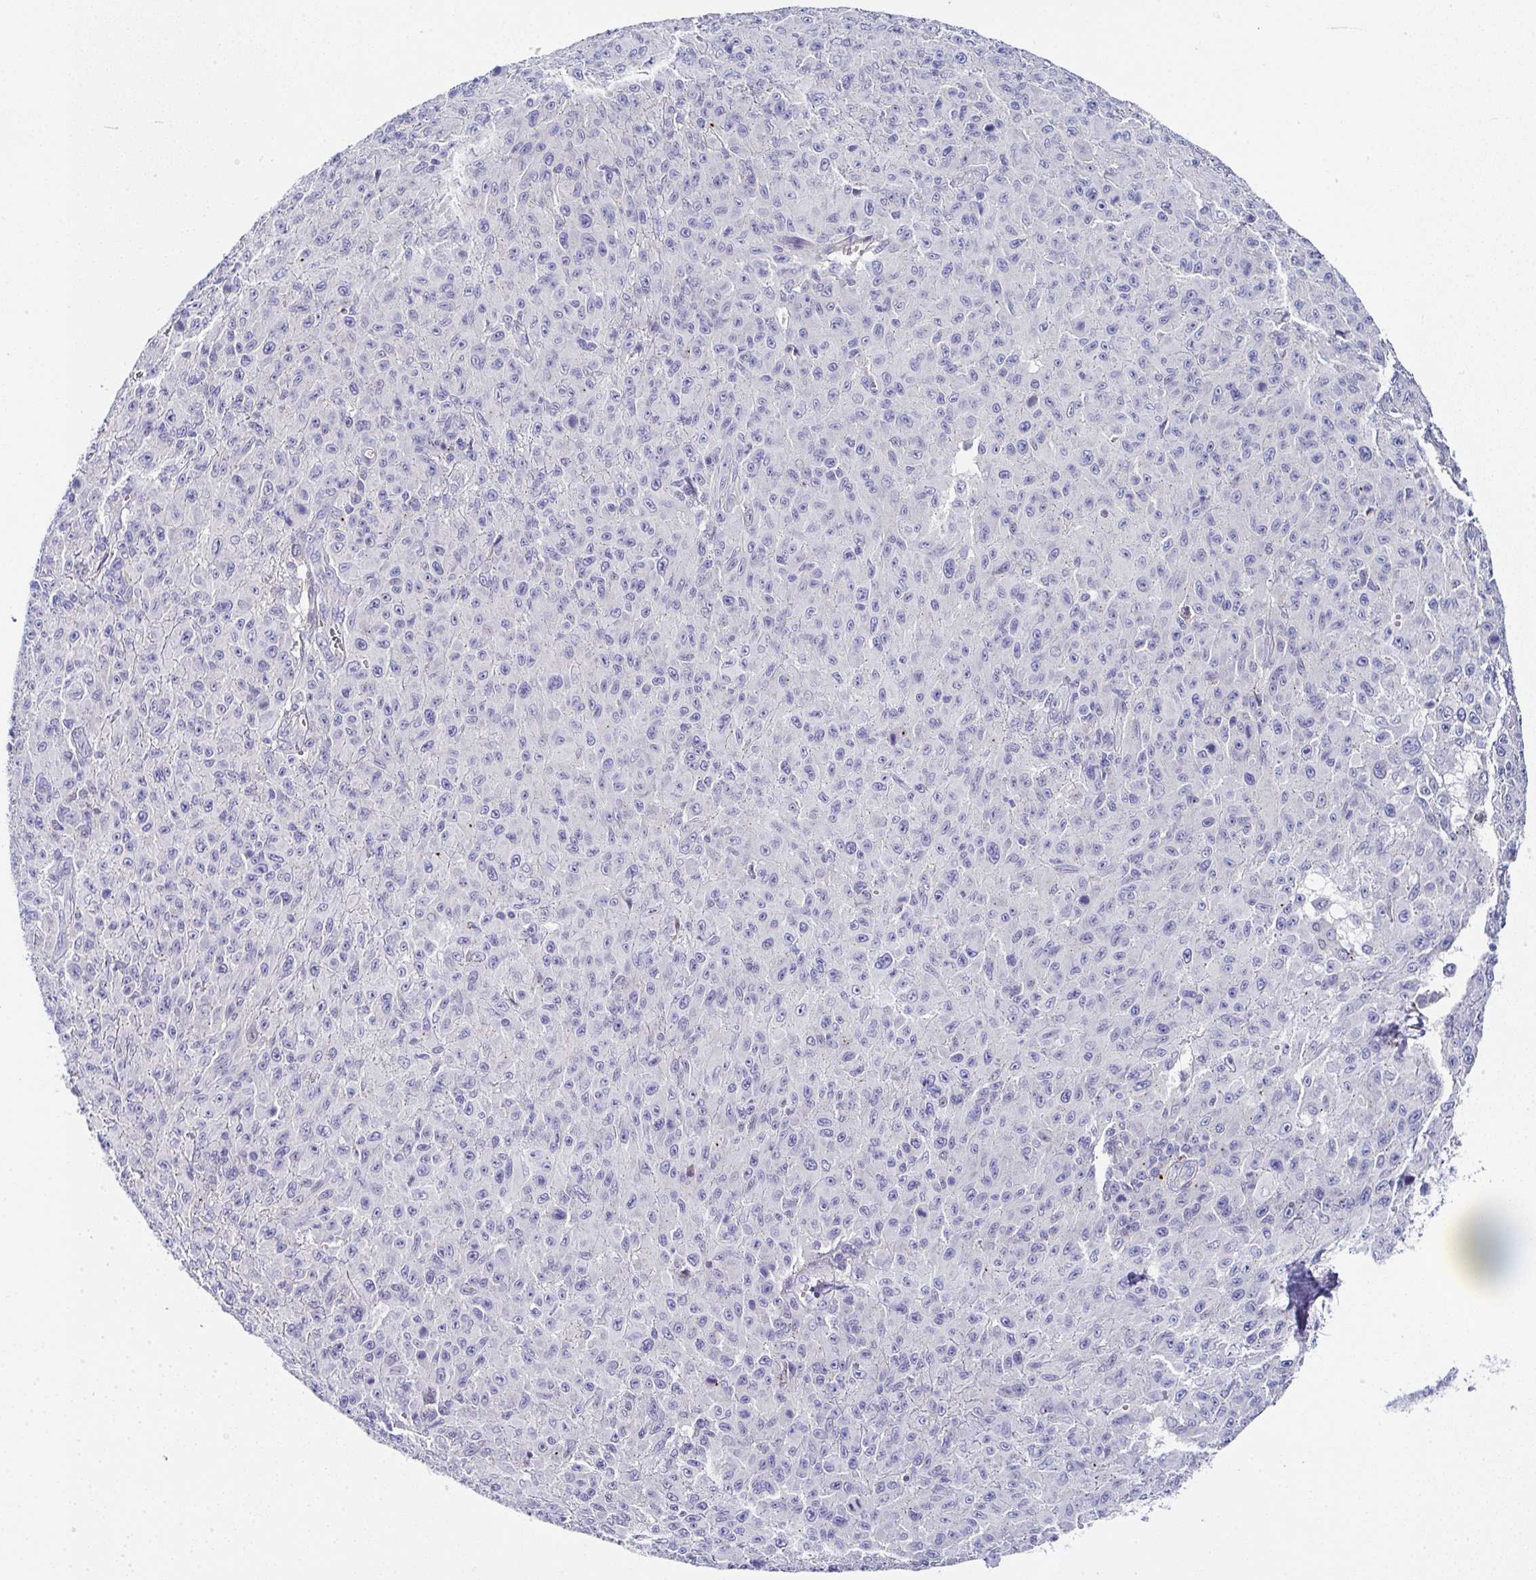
{"staining": {"intensity": "negative", "quantity": "none", "location": "none"}, "tissue": "melanoma", "cell_type": "Tumor cells", "image_type": "cancer", "snomed": [{"axis": "morphology", "description": "Malignant melanoma, NOS"}, {"axis": "topography", "description": "Skin"}], "caption": "High magnification brightfield microscopy of malignant melanoma stained with DAB (3,3'-diaminobenzidine) (brown) and counterstained with hematoxylin (blue): tumor cells show no significant expression. (Immunohistochemistry, brightfield microscopy, high magnification).", "gene": "PPFIA4", "patient": {"sex": "male", "age": 46}}